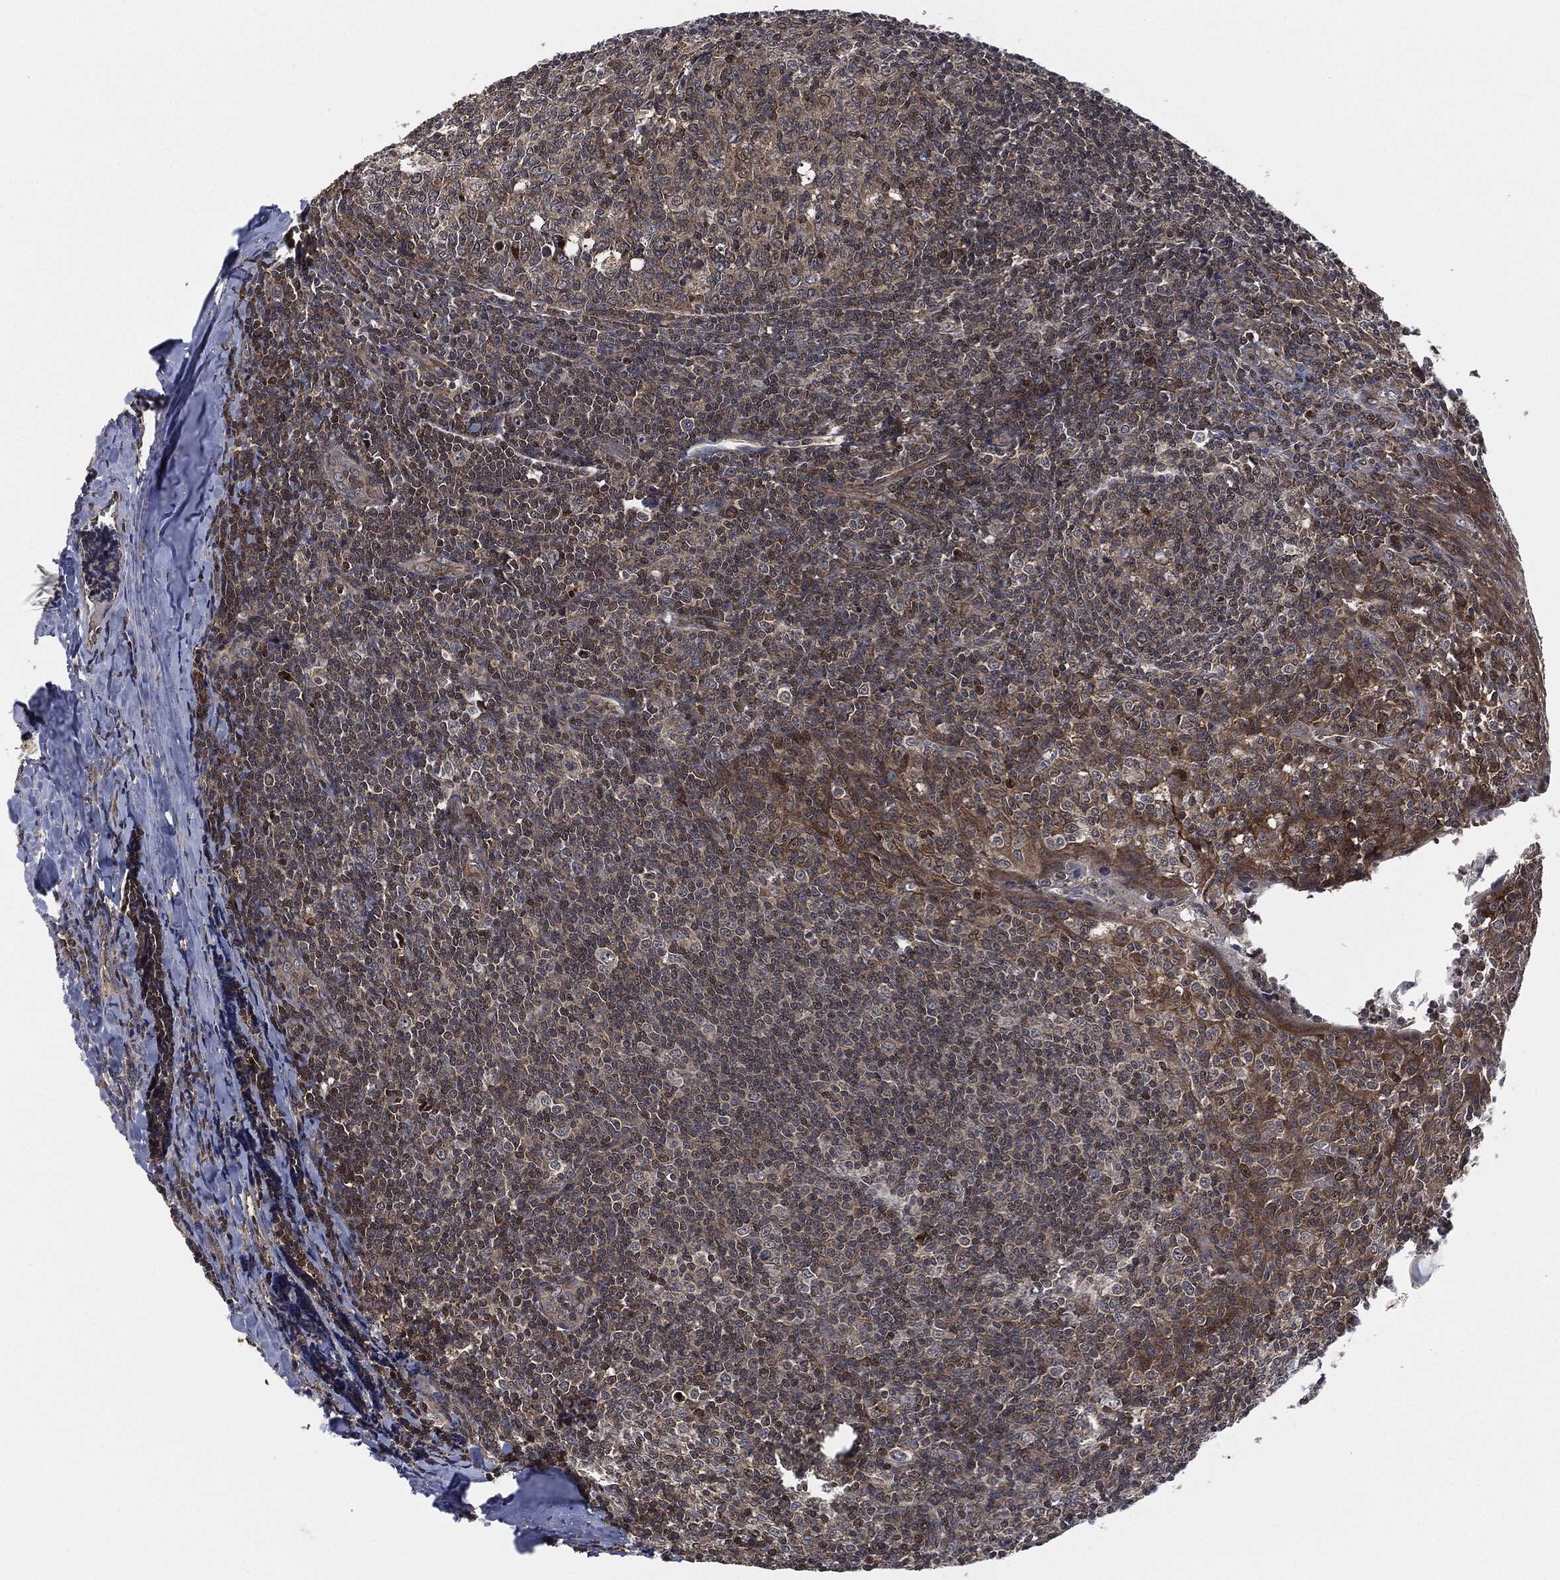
{"staining": {"intensity": "negative", "quantity": "none", "location": "none"}, "tissue": "tonsil", "cell_type": "Germinal center cells", "image_type": "normal", "snomed": [{"axis": "morphology", "description": "Normal tissue, NOS"}, {"axis": "topography", "description": "Tonsil"}], "caption": "The histopathology image displays no significant staining in germinal center cells of tonsil. (Stains: DAB (3,3'-diaminobenzidine) immunohistochemistry with hematoxylin counter stain, Microscopy: brightfield microscopy at high magnification).", "gene": "HRAS", "patient": {"sex": "male", "age": 20}}